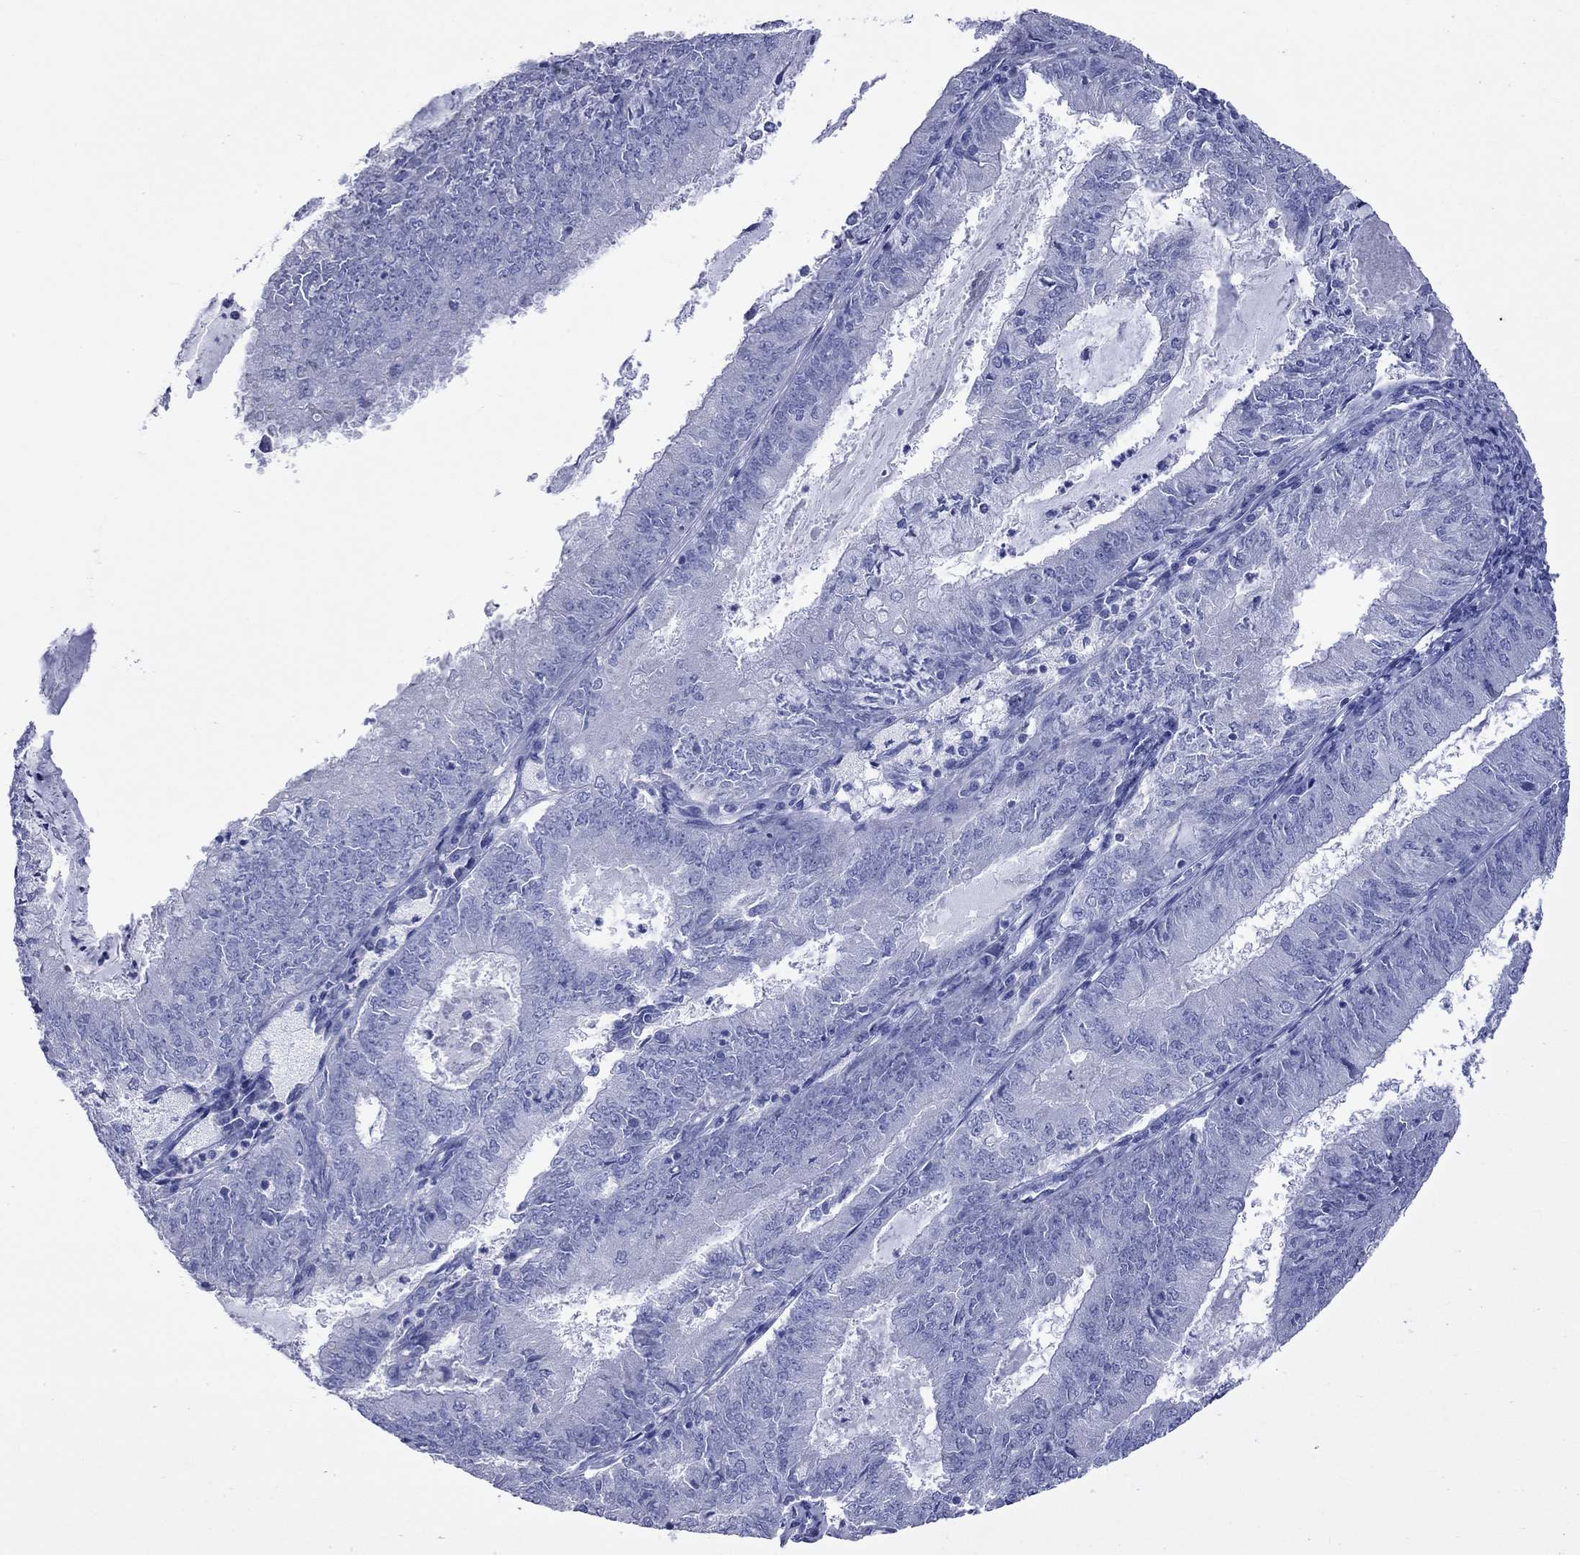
{"staining": {"intensity": "negative", "quantity": "none", "location": "none"}, "tissue": "endometrial cancer", "cell_type": "Tumor cells", "image_type": "cancer", "snomed": [{"axis": "morphology", "description": "Adenocarcinoma, NOS"}, {"axis": "topography", "description": "Endometrium"}], "caption": "DAB (3,3'-diaminobenzidine) immunohistochemical staining of endometrial cancer reveals no significant staining in tumor cells.", "gene": "VSIG10", "patient": {"sex": "female", "age": 57}}